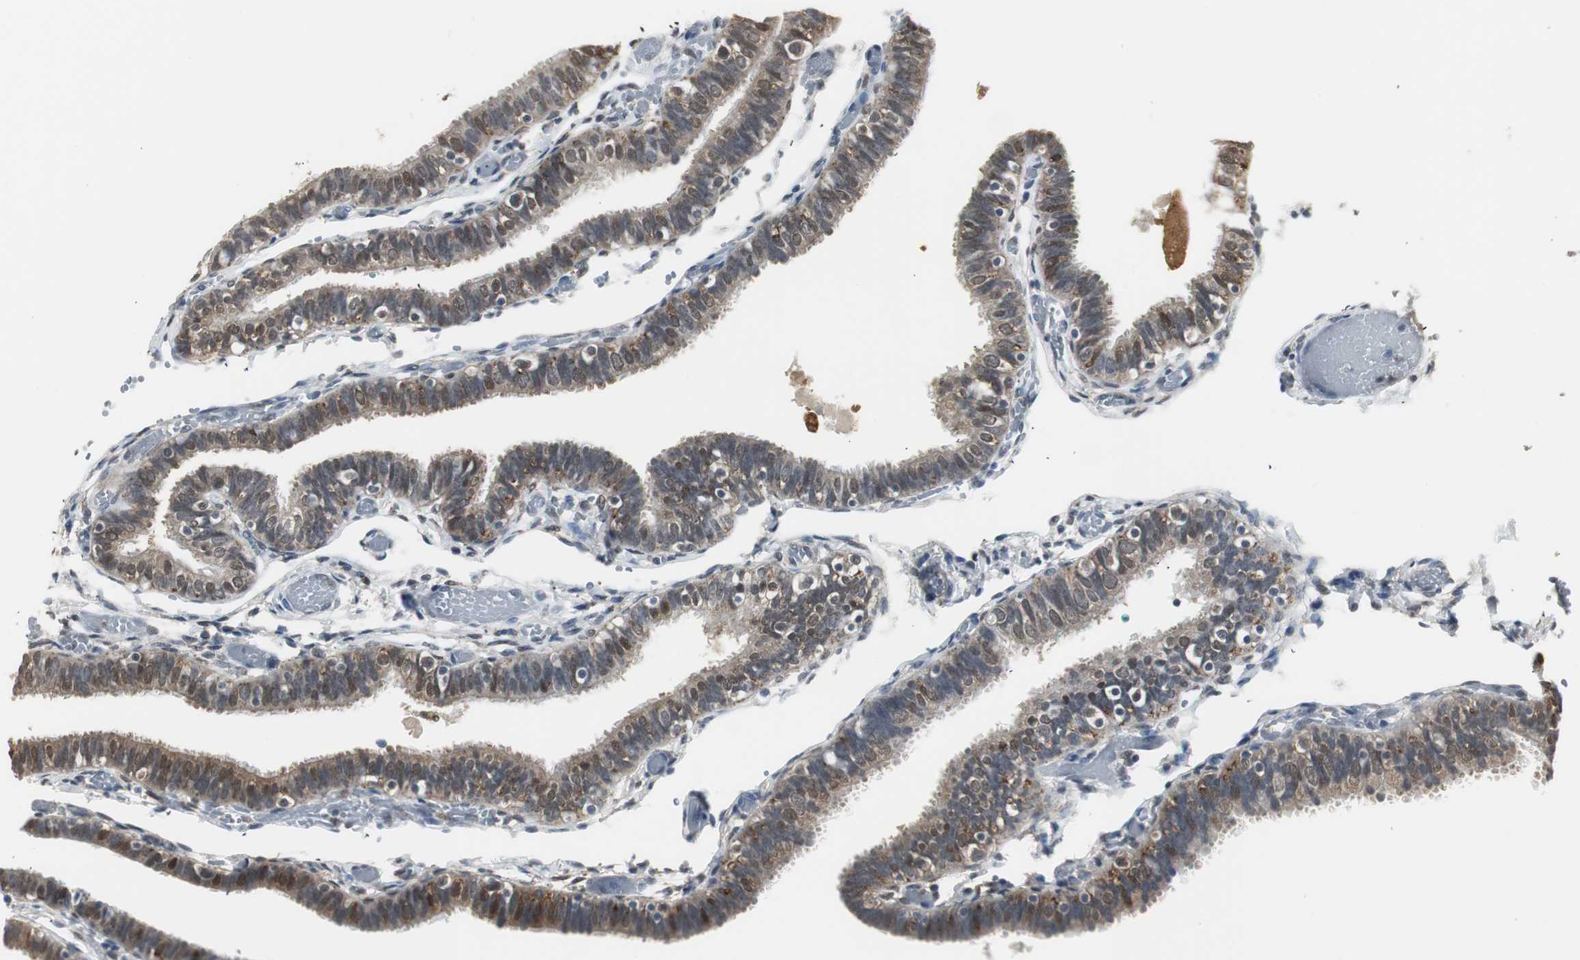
{"staining": {"intensity": "strong", "quantity": "25%-75%", "location": "cytoplasmic/membranous,nuclear"}, "tissue": "fallopian tube", "cell_type": "Glandular cells", "image_type": "normal", "snomed": [{"axis": "morphology", "description": "Normal tissue, NOS"}, {"axis": "topography", "description": "Fallopian tube"}], "caption": "Glandular cells display strong cytoplasmic/membranous,nuclear expression in approximately 25%-75% of cells in benign fallopian tube. Using DAB (brown) and hematoxylin (blue) stains, captured at high magnification using brightfield microscopy.", "gene": "PLIN3", "patient": {"sex": "female", "age": 46}}